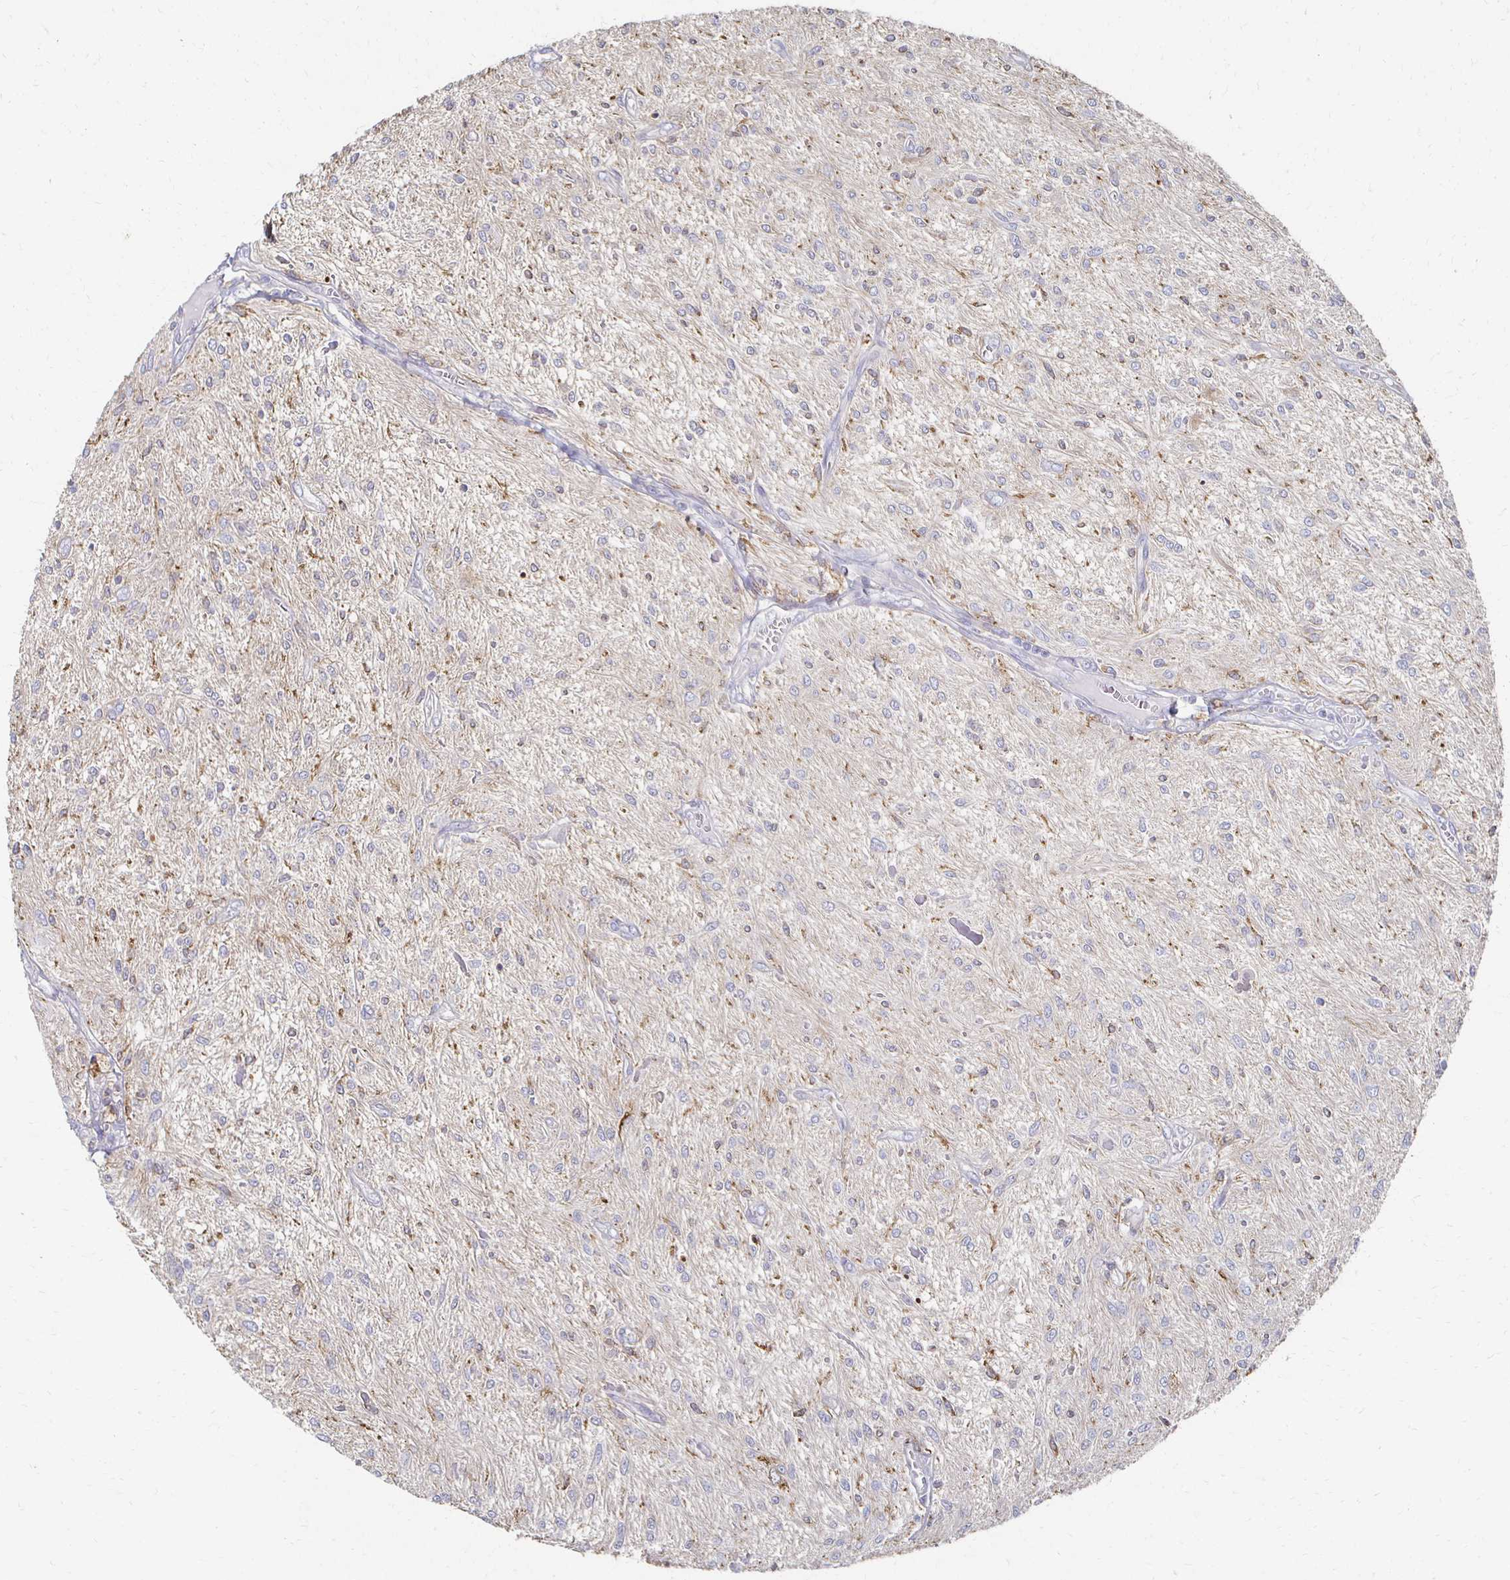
{"staining": {"intensity": "moderate", "quantity": "<25%", "location": "cytoplasmic/membranous"}, "tissue": "glioma", "cell_type": "Tumor cells", "image_type": "cancer", "snomed": [{"axis": "morphology", "description": "Glioma, malignant, Low grade"}, {"axis": "topography", "description": "Cerebellum"}], "caption": "Moderate cytoplasmic/membranous positivity for a protein is appreciated in approximately <25% of tumor cells of glioma using immunohistochemistry.", "gene": "CX3CR1", "patient": {"sex": "female", "age": 14}}